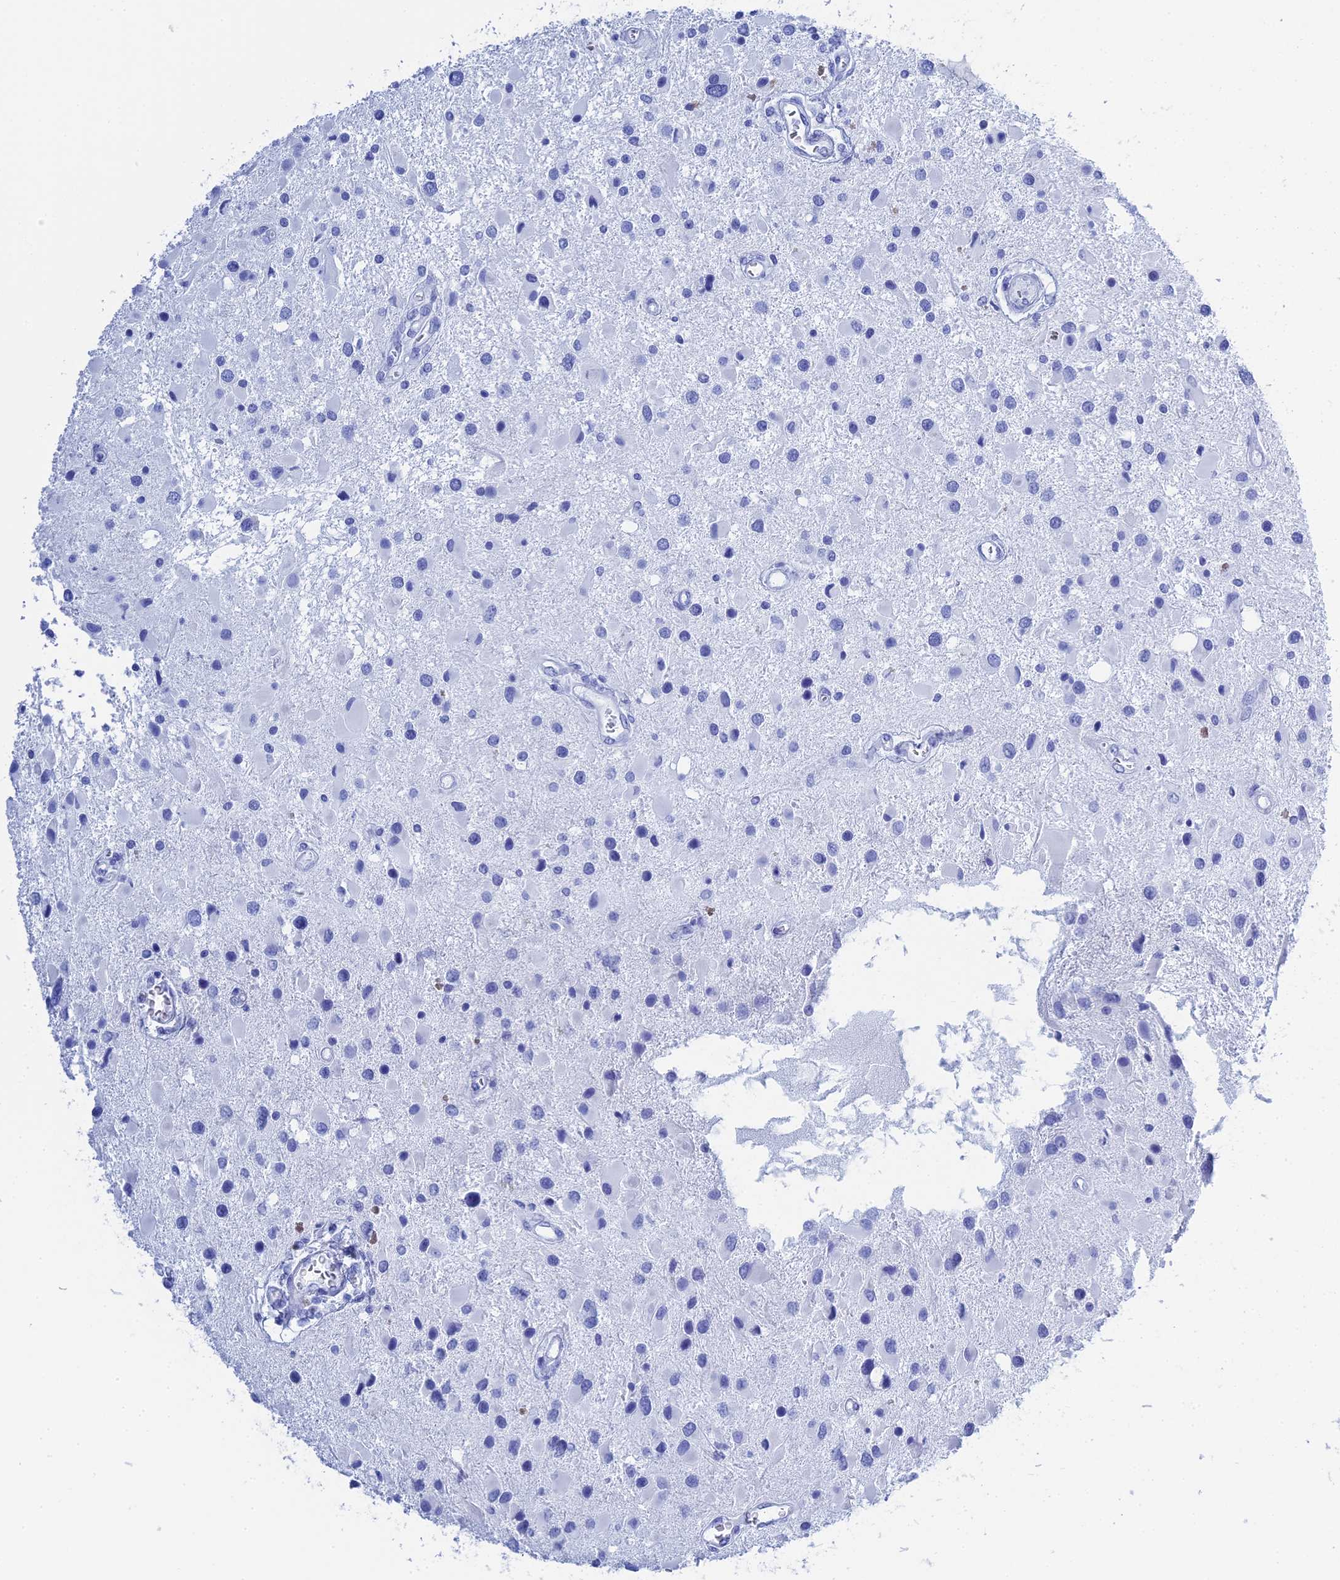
{"staining": {"intensity": "negative", "quantity": "none", "location": "none"}, "tissue": "glioma", "cell_type": "Tumor cells", "image_type": "cancer", "snomed": [{"axis": "morphology", "description": "Glioma, malignant, High grade"}, {"axis": "topography", "description": "Brain"}], "caption": "DAB immunohistochemical staining of human glioma shows no significant staining in tumor cells.", "gene": "TEX101", "patient": {"sex": "male", "age": 53}}